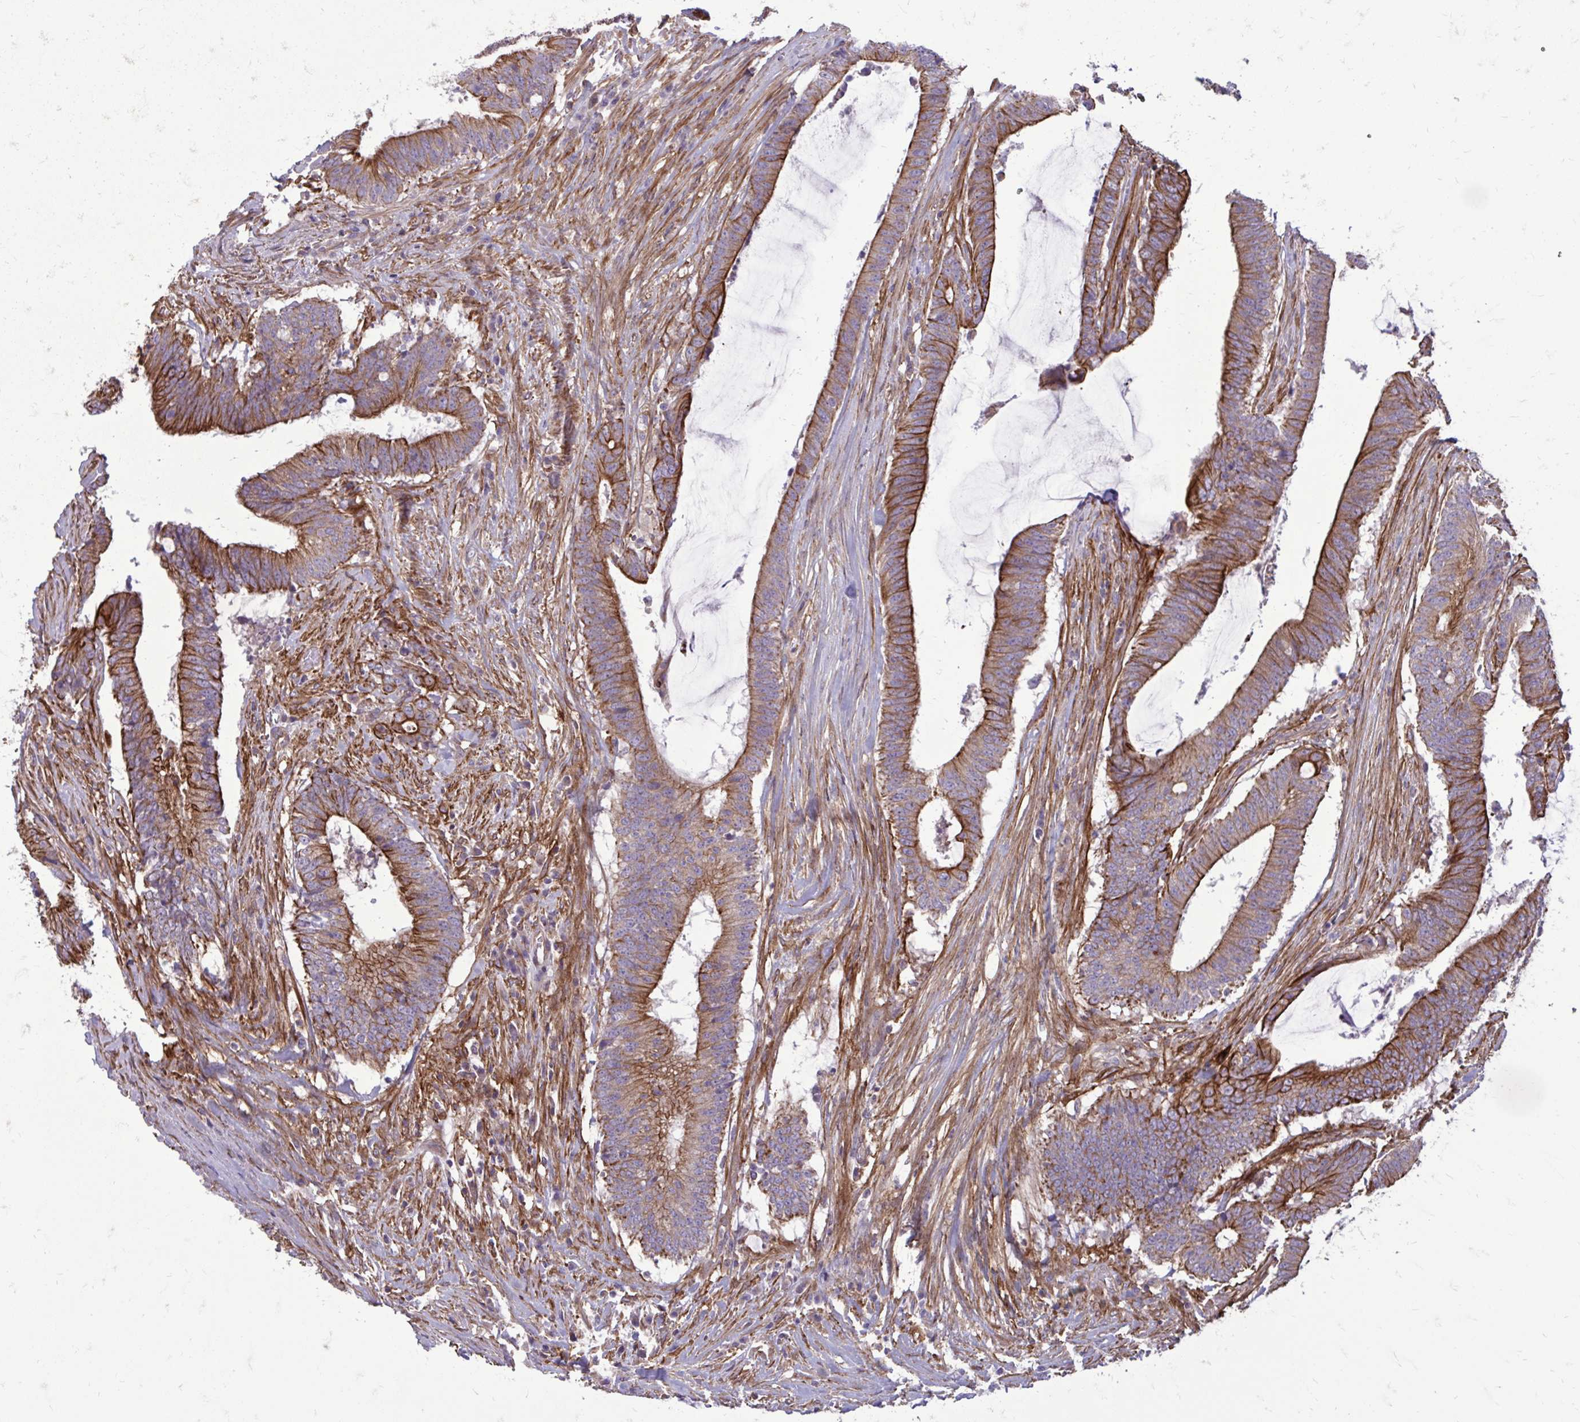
{"staining": {"intensity": "strong", "quantity": ">75%", "location": "cytoplasmic/membranous"}, "tissue": "colorectal cancer", "cell_type": "Tumor cells", "image_type": "cancer", "snomed": [{"axis": "morphology", "description": "Adenocarcinoma, NOS"}, {"axis": "topography", "description": "Colon"}], "caption": "The histopathology image exhibits a brown stain indicating the presence of a protein in the cytoplasmic/membranous of tumor cells in colorectal cancer (adenocarcinoma). (Brightfield microscopy of DAB IHC at high magnification).", "gene": "FAP", "patient": {"sex": "female", "age": 43}}